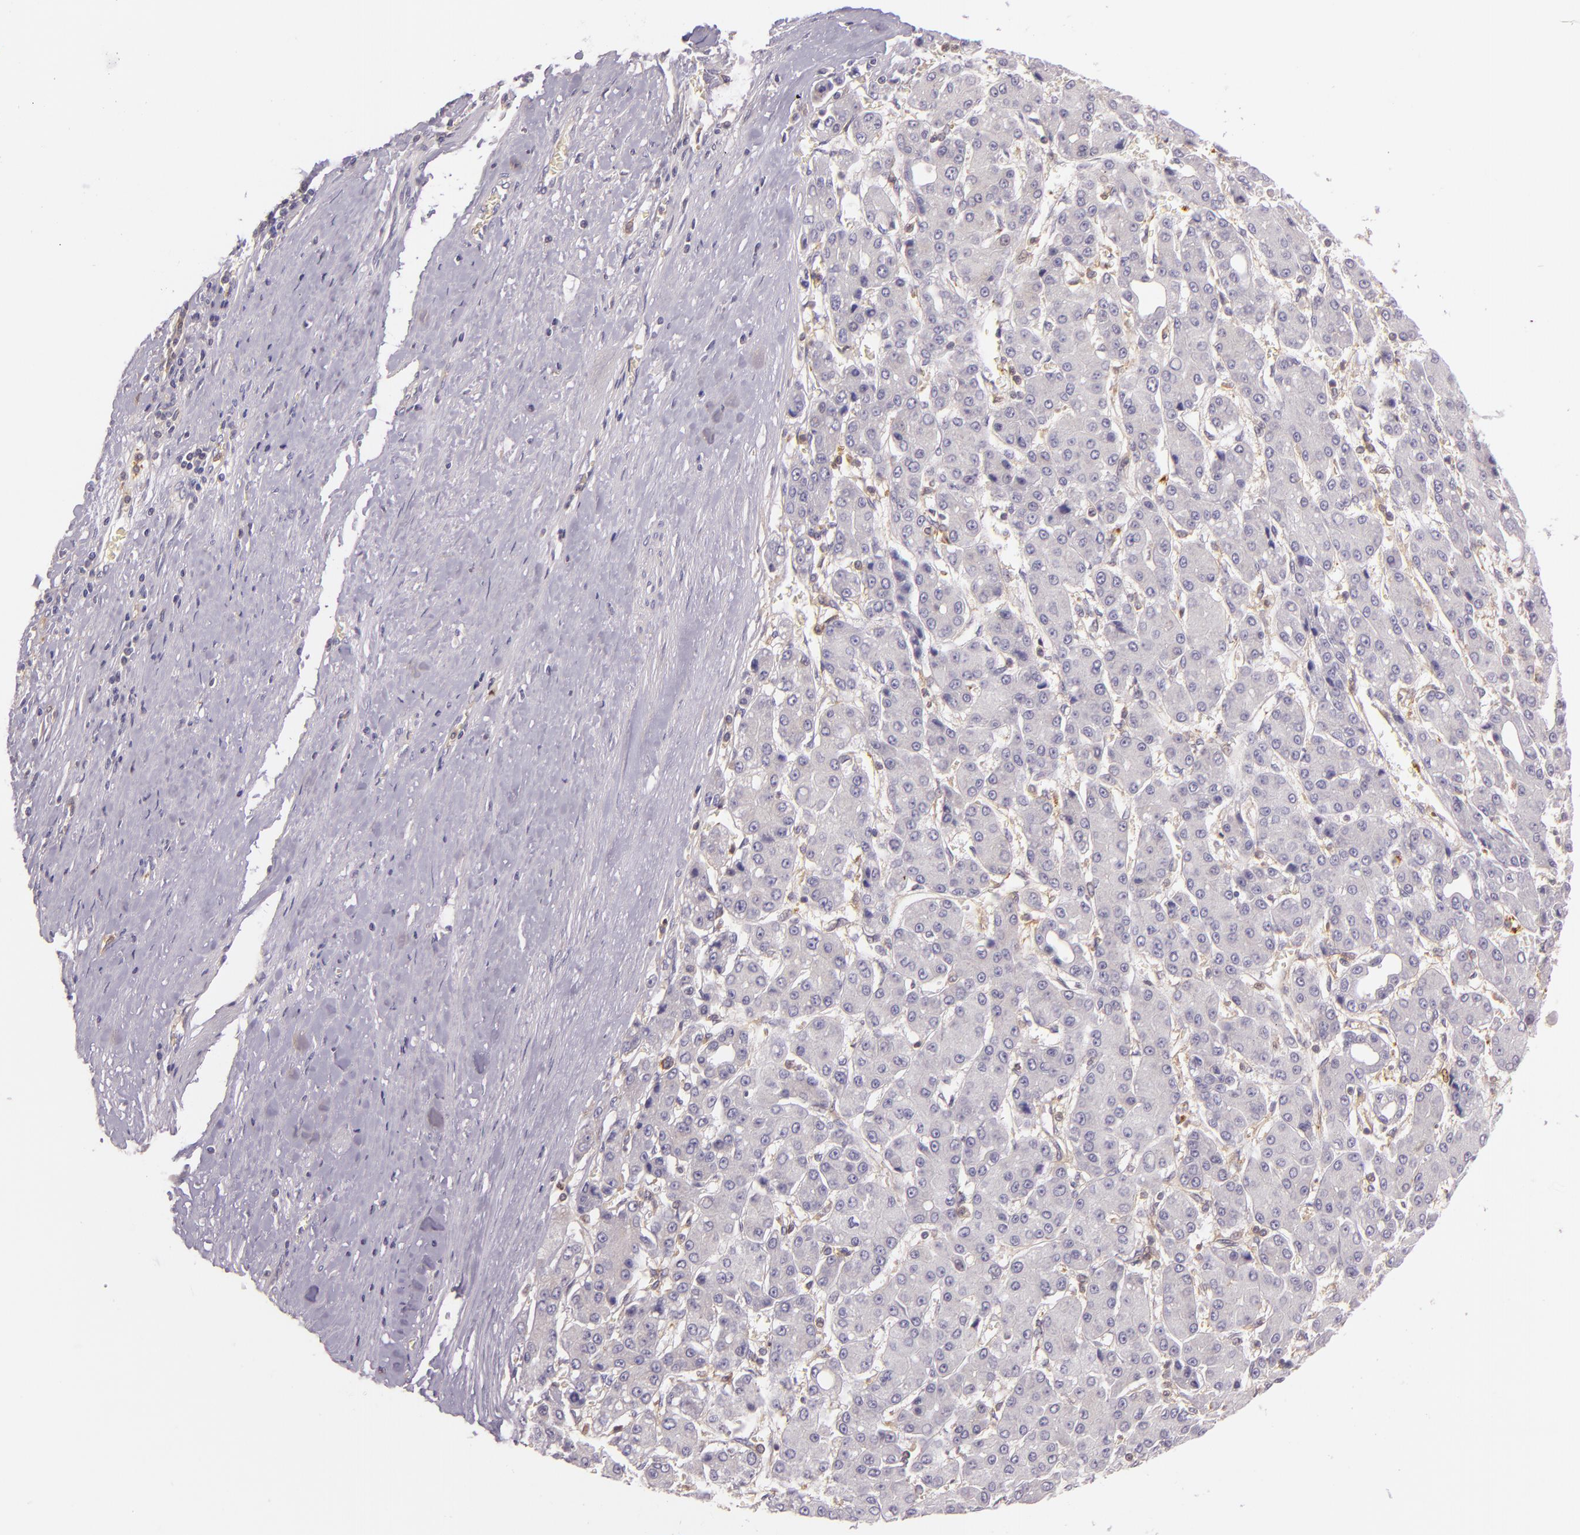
{"staining": {"intensity": "negative", "quantity": "none", "location": "none"}, "tissue": "liver cancer", "cell_type": "Tumor cells", "image_type": "cancer", "snomed": [{"axis": "morphology", "description": "Carcinoma, Hepatocellular, NOS"}, {"axis": "topography", "description": "Liver"}], "caption": "Tumor cells are negative for protein expression in human liver cancer (hepatocellular carcinoma).", "gene": "TLN1", "patient": {"sex": "male", "age": 69}}